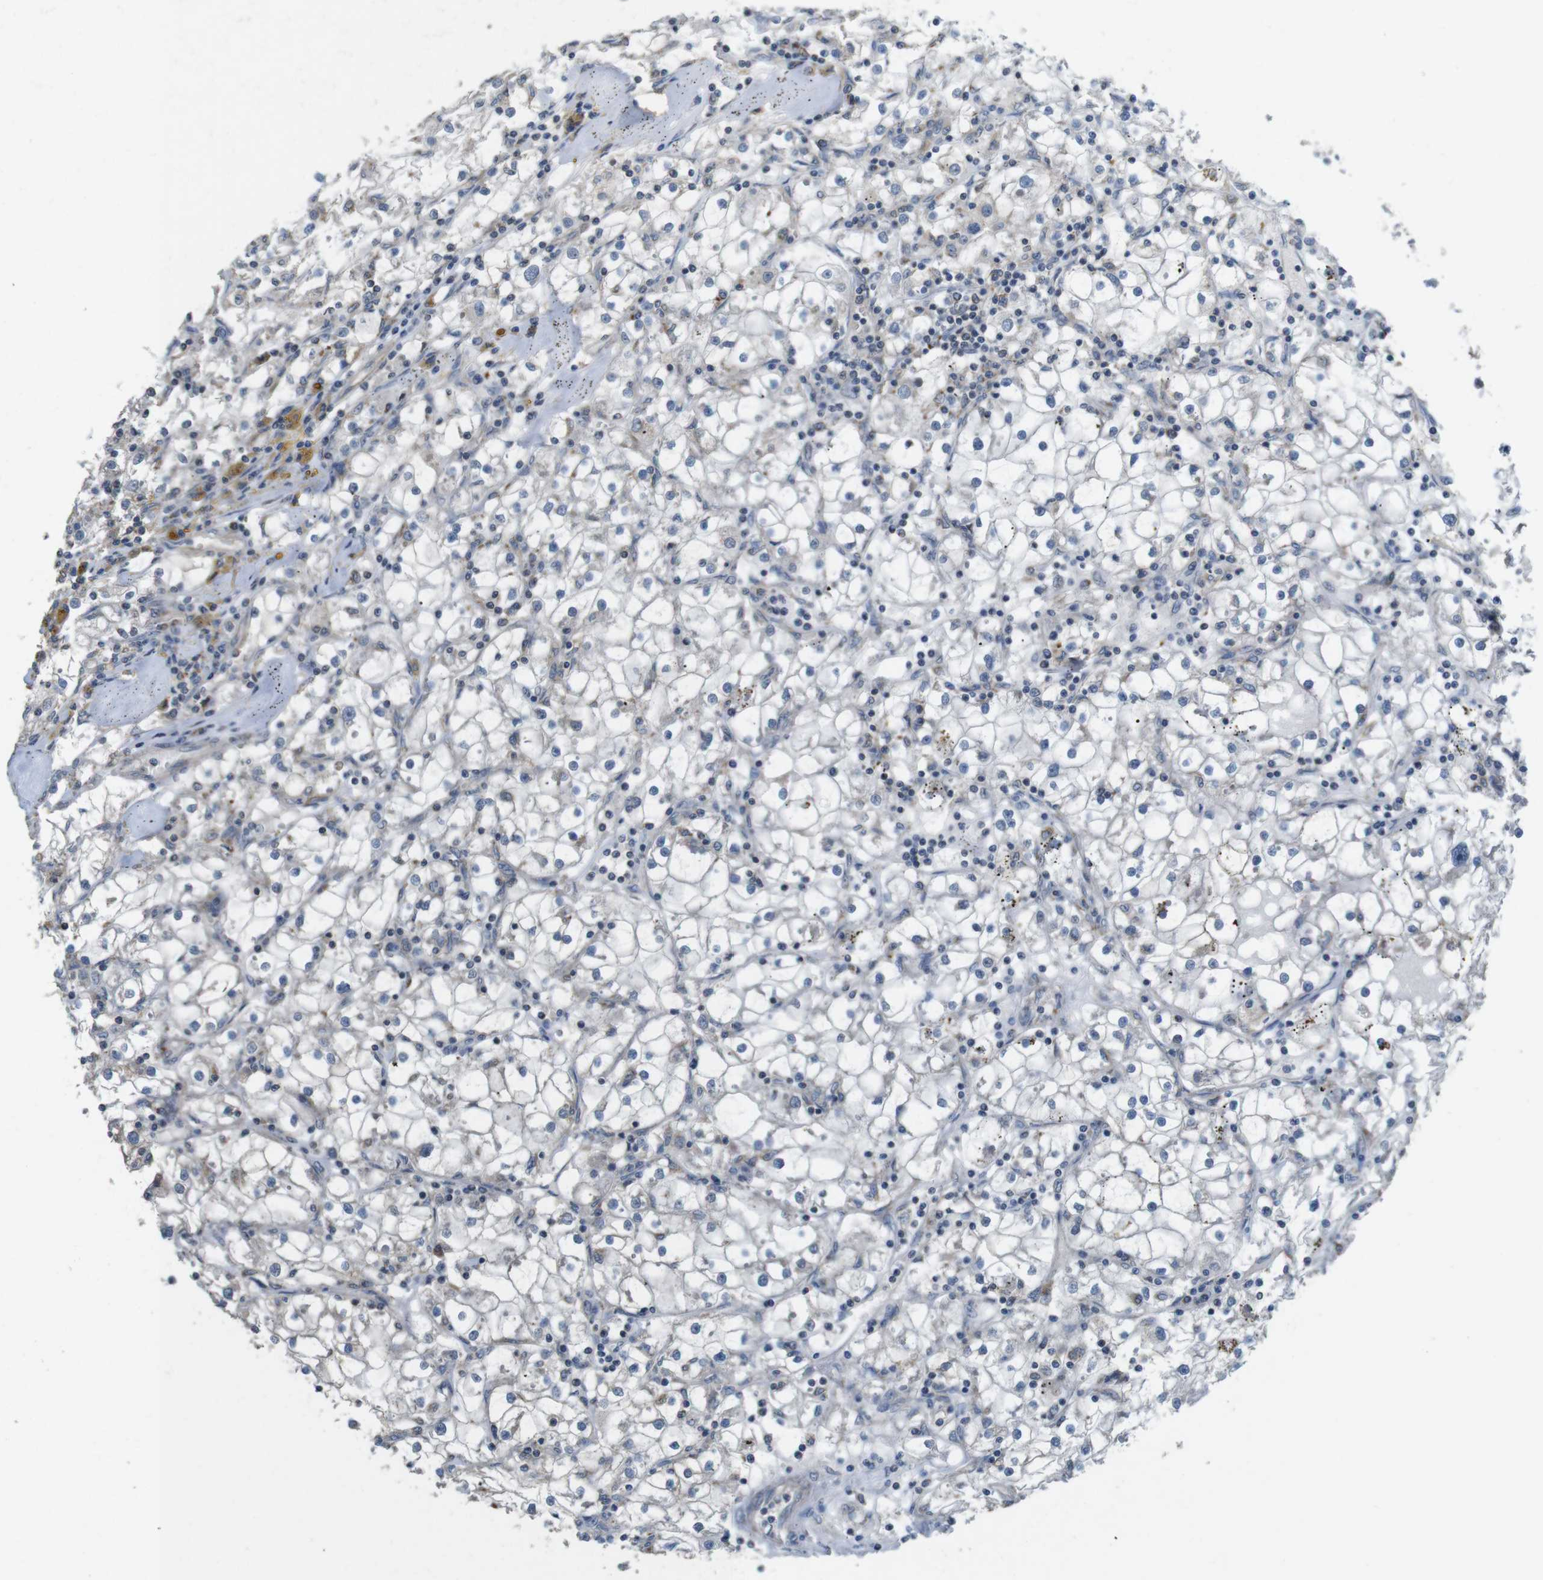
{"staining": {"intensity": "weak", "quantity": ">75%", "location": "cytoplasmic/membranous"}, "tissue": "renal cancer", "cell_type": "Tumor cells", "image_type": "cancer", "snomed": [{"axis": "morphology", "description": "Adenocarcinoma, NOS"}, {"axis": "topography", "description": "Kidney"}], "caption": "Adenocarcinoma (renal) was stained to show a protein in brown. There is low levels of weak cytoplasmic/membranous staining in approximately >75% of tumor cells.", "gene": "CALHM2", "patient": {"sex": "male", "age": 56}}